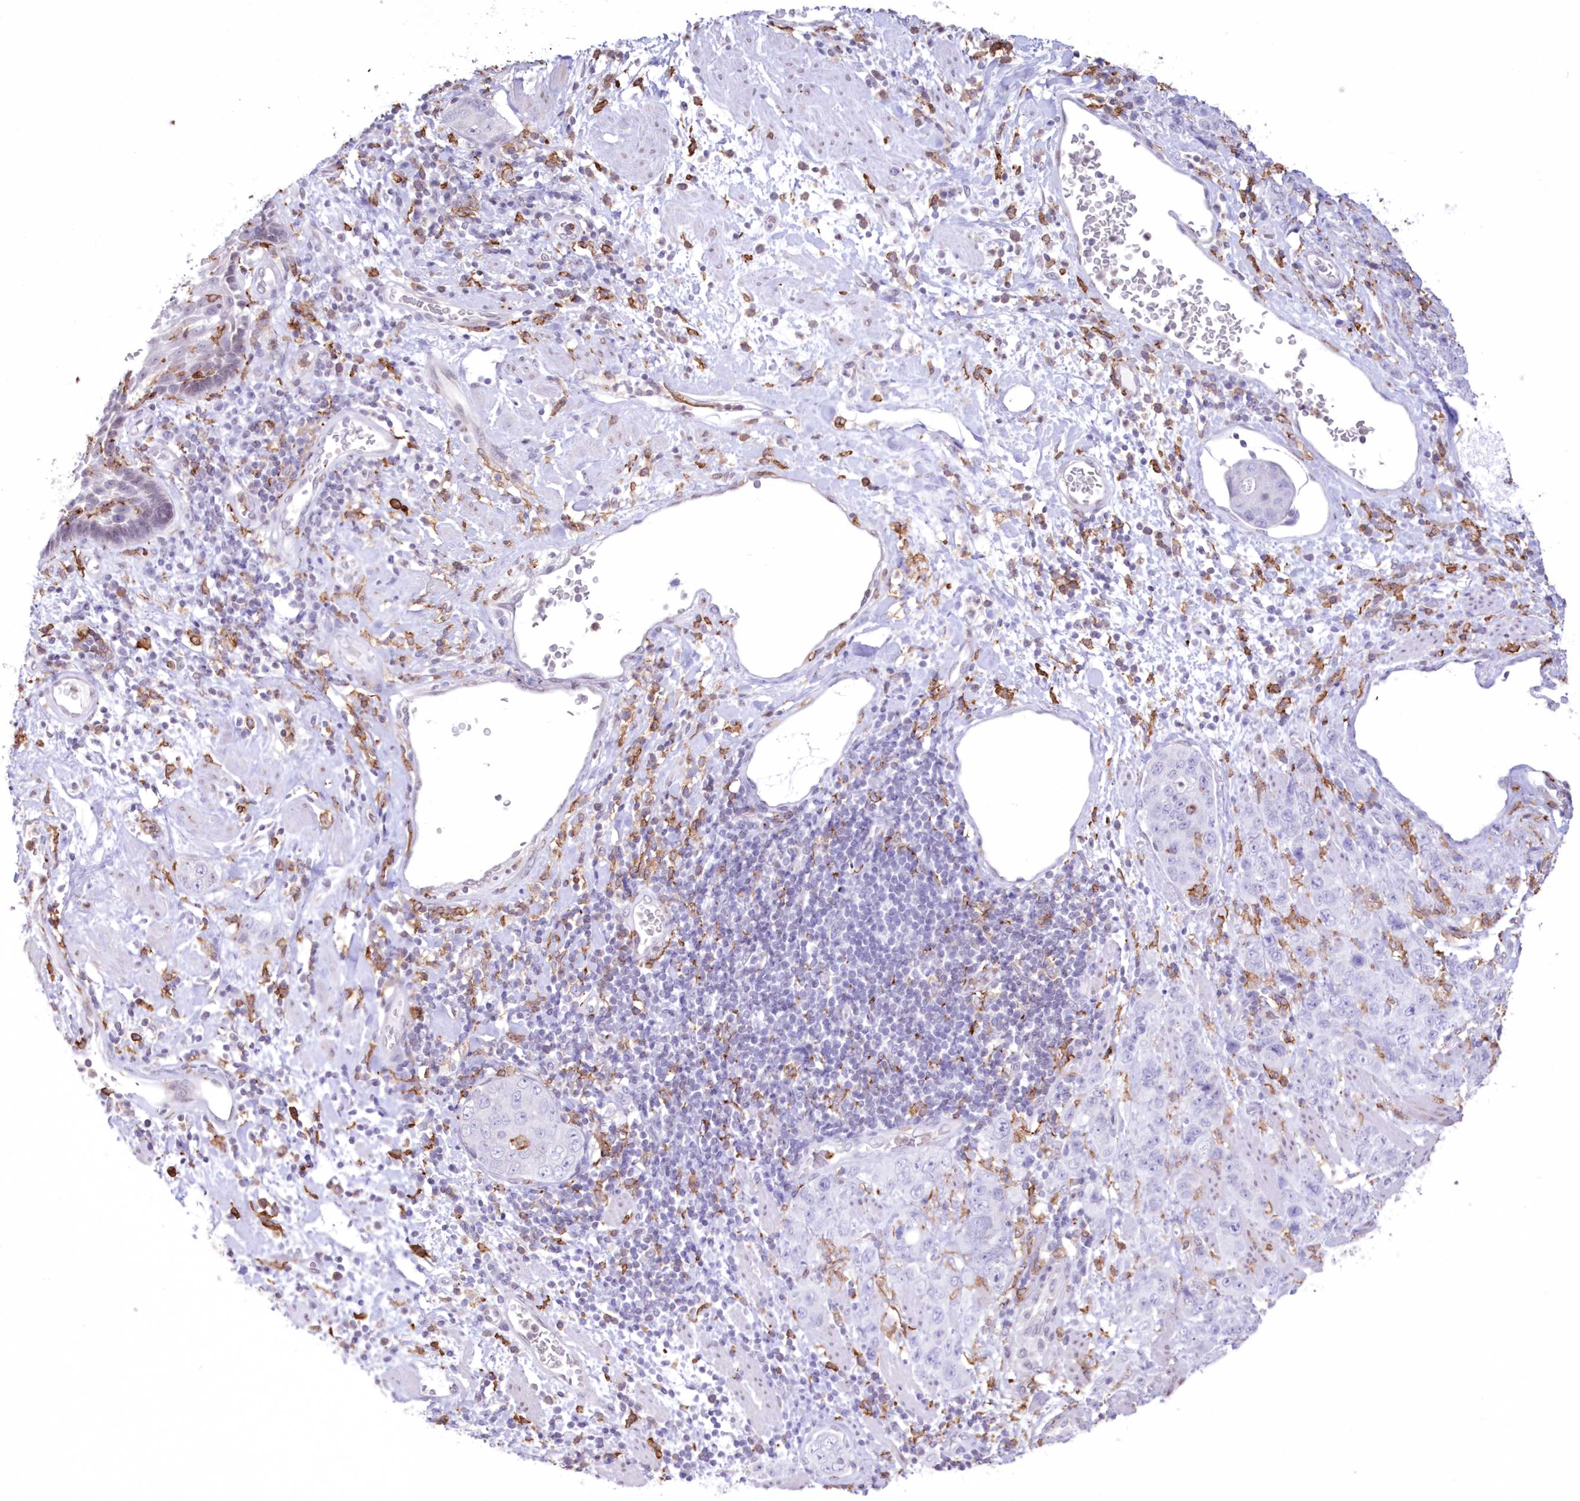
{"staining": {"intensity": "negative", "quantity": "none", "location": "none"}, "tissue": "stomach cancer", "cell_type": "Tumor cells", "image_type": "cancer", "snomed": [{"axis": "morphology", "description": "Adenocarcinoma, NOS"}, {"axis": "topography", "description": "Stomach"}], "caption": "A photomicrograph of human stomach adenocarcinoma is negative for staining in tumor cells.", "gene": "C11orf1", "patient": {"sex": "male", "age": 48}}